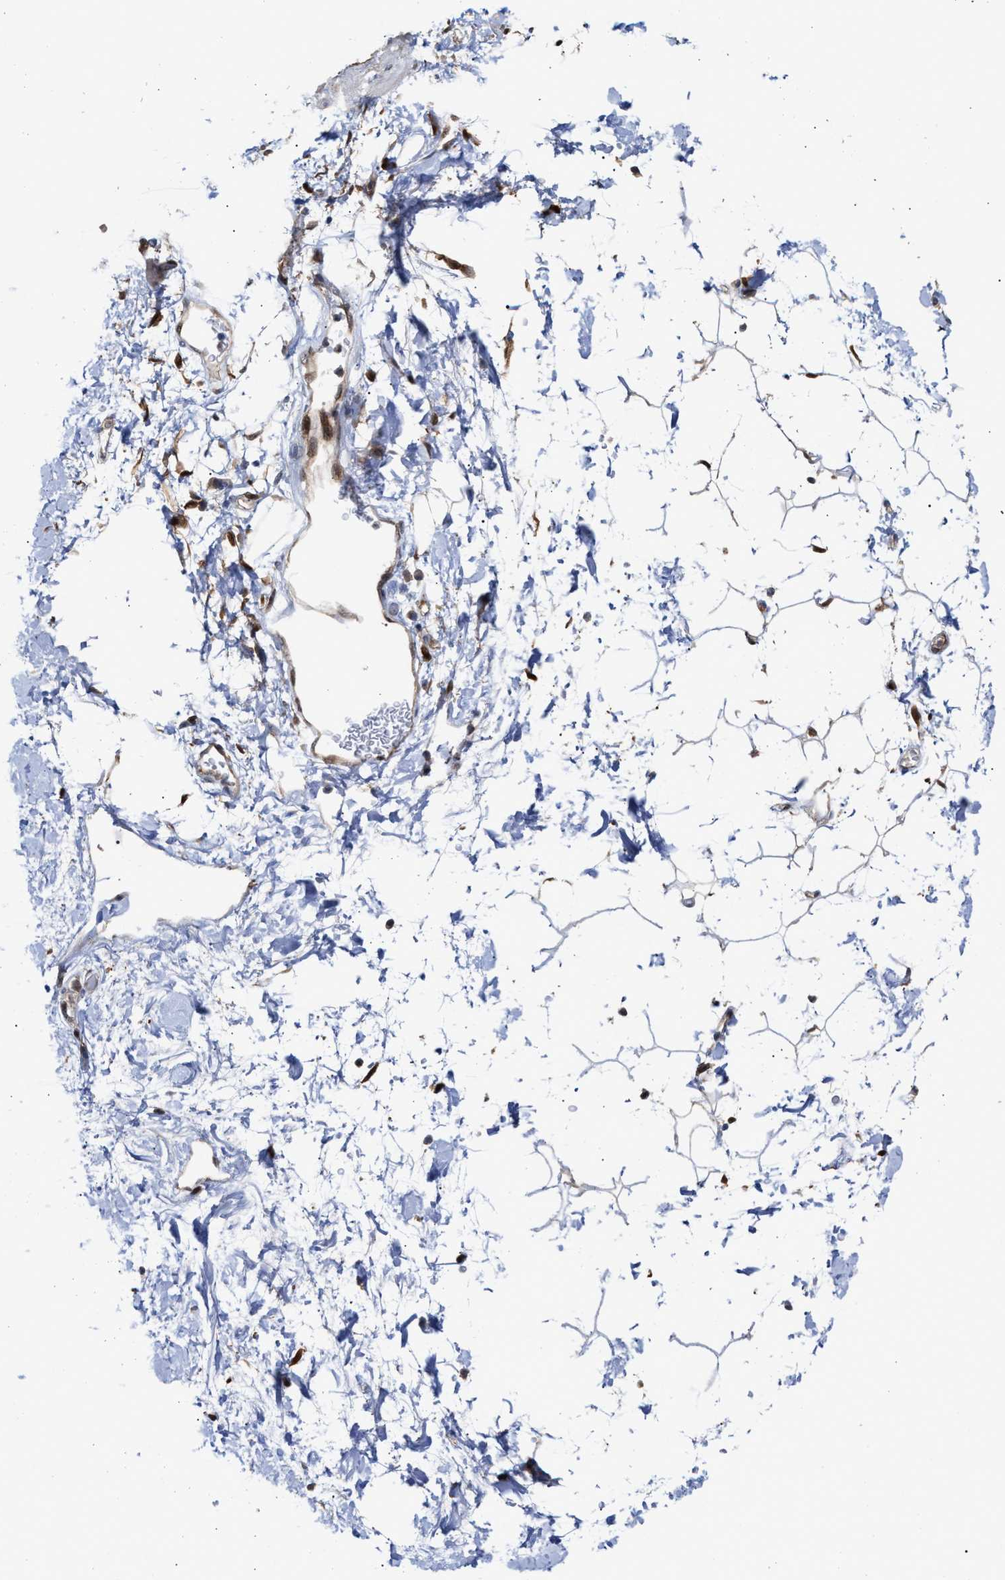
{"staining": {"intensity": "weak", "quantity": ">75%", "location": "nuclear"}, "tissue": "adipose tissue", "cell_type": "Adipocytes", "image_type": "normal", "snomed": [{"axis": "morphology", "description": "Normal tissue, NOS"}, {"axis": "topography", "description": "Soft tissue"}], "caption": "Adipose tissue stained with IHC exhibits weak nuclear staining in about >75% of adipocytes. The staining is performed using DAB (3,3'-diaminobenzidine) brown chromogen to label protein expression. The nuclei are counter-stained blue using hematoxylin.", "gene": "TP53I3", "patient": {"sex": "male", "age": 72}}